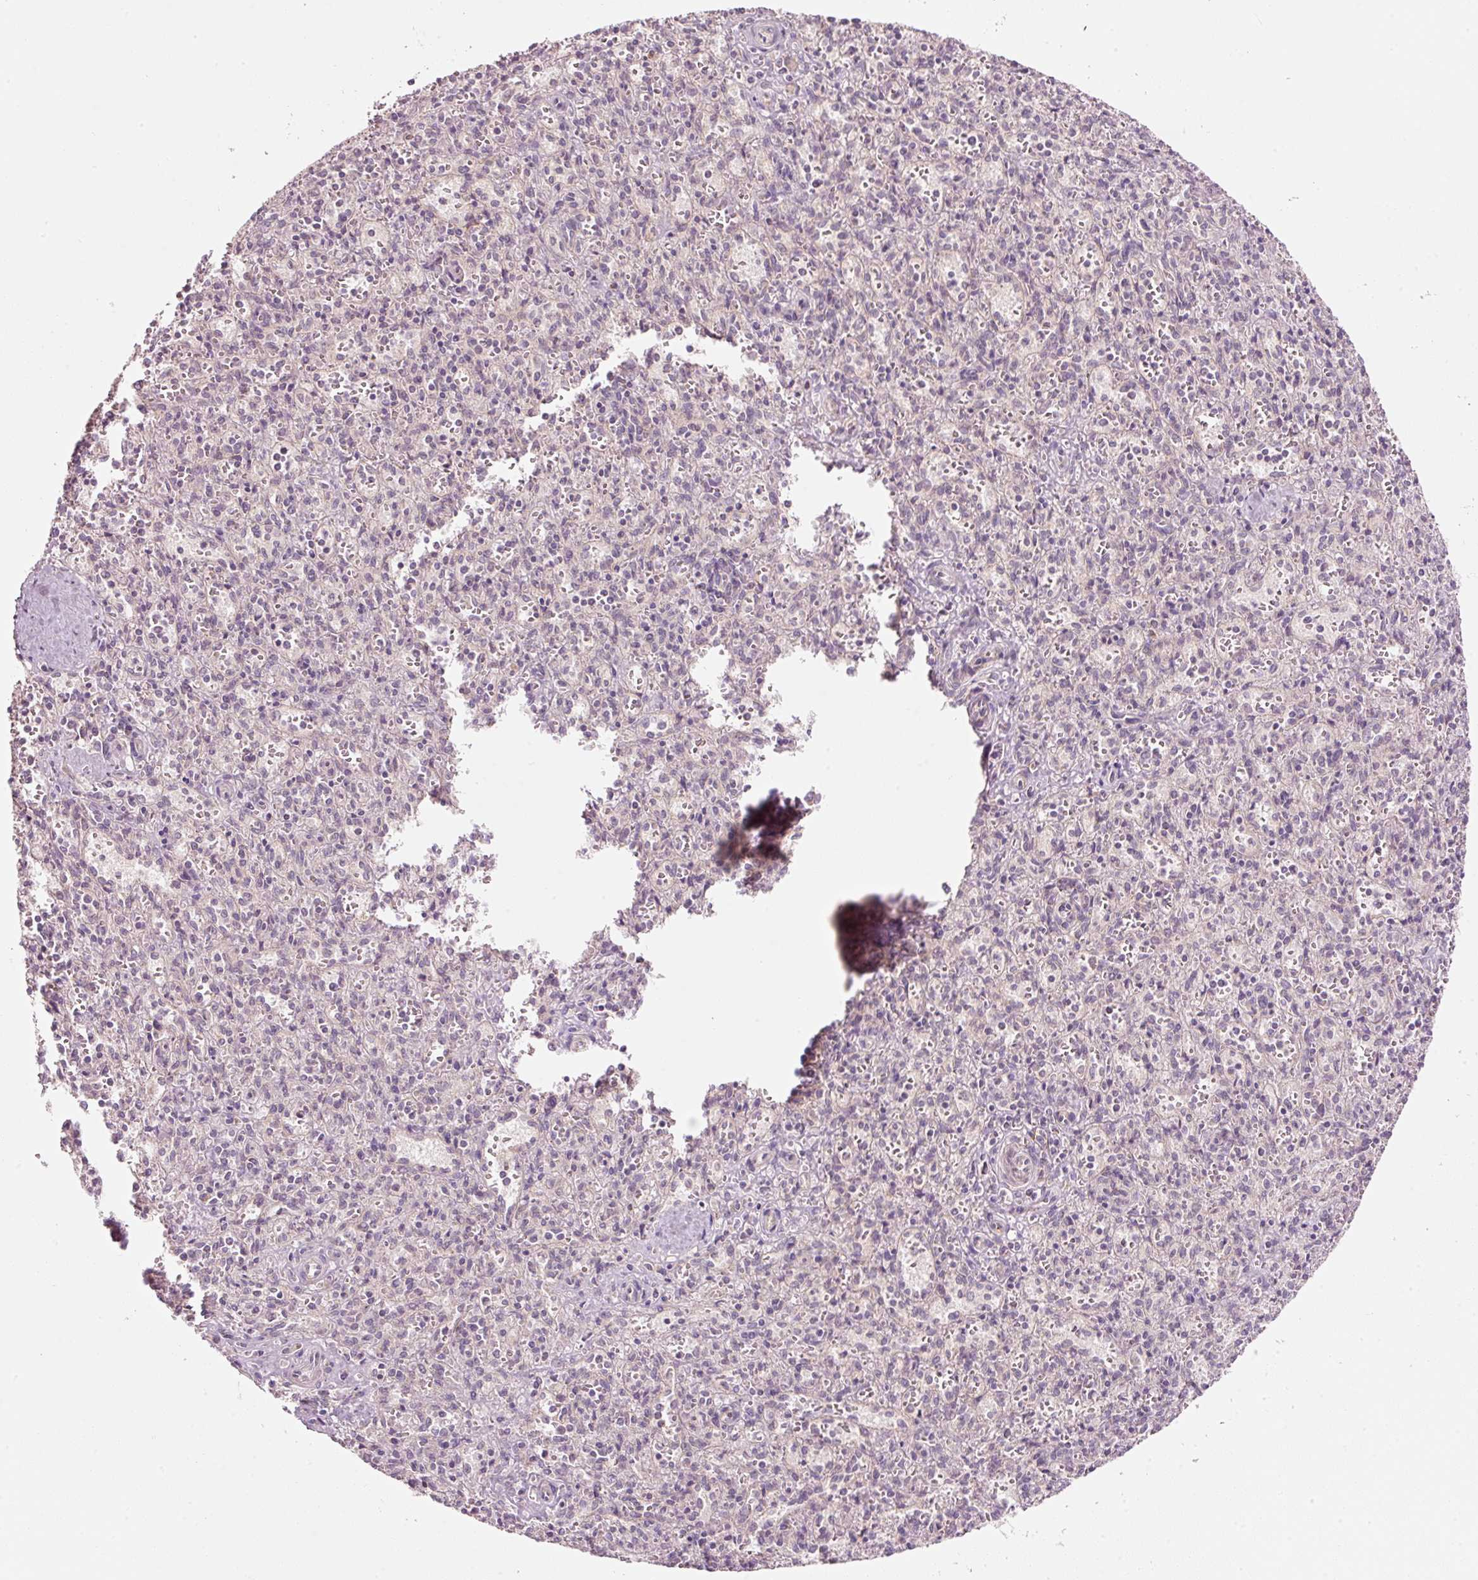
{"staining": {"intensity": "weak", "quantity": "<25%", "location": "cytoplasmic/membranous"}, "tissue": "spleen", "cell_type": "Cells in red pulp", "image_type": "normal", "snomed": [{"axis": "morphology", "description": "Normal tissue, NOS"}, {"axis": "topography", "description": "Spleen"}], "caption": "DAB (3,3'-diaminobenzidine) immunohistochemical staining of normal spleen displays no significant positivity in cells in red pulp. (DAB immunohistochemistry (IHC) visualized using brightfield microscopy, high magnification).", "gene": "FAM78B", "patient": {"sex": "female", "age": 26}}